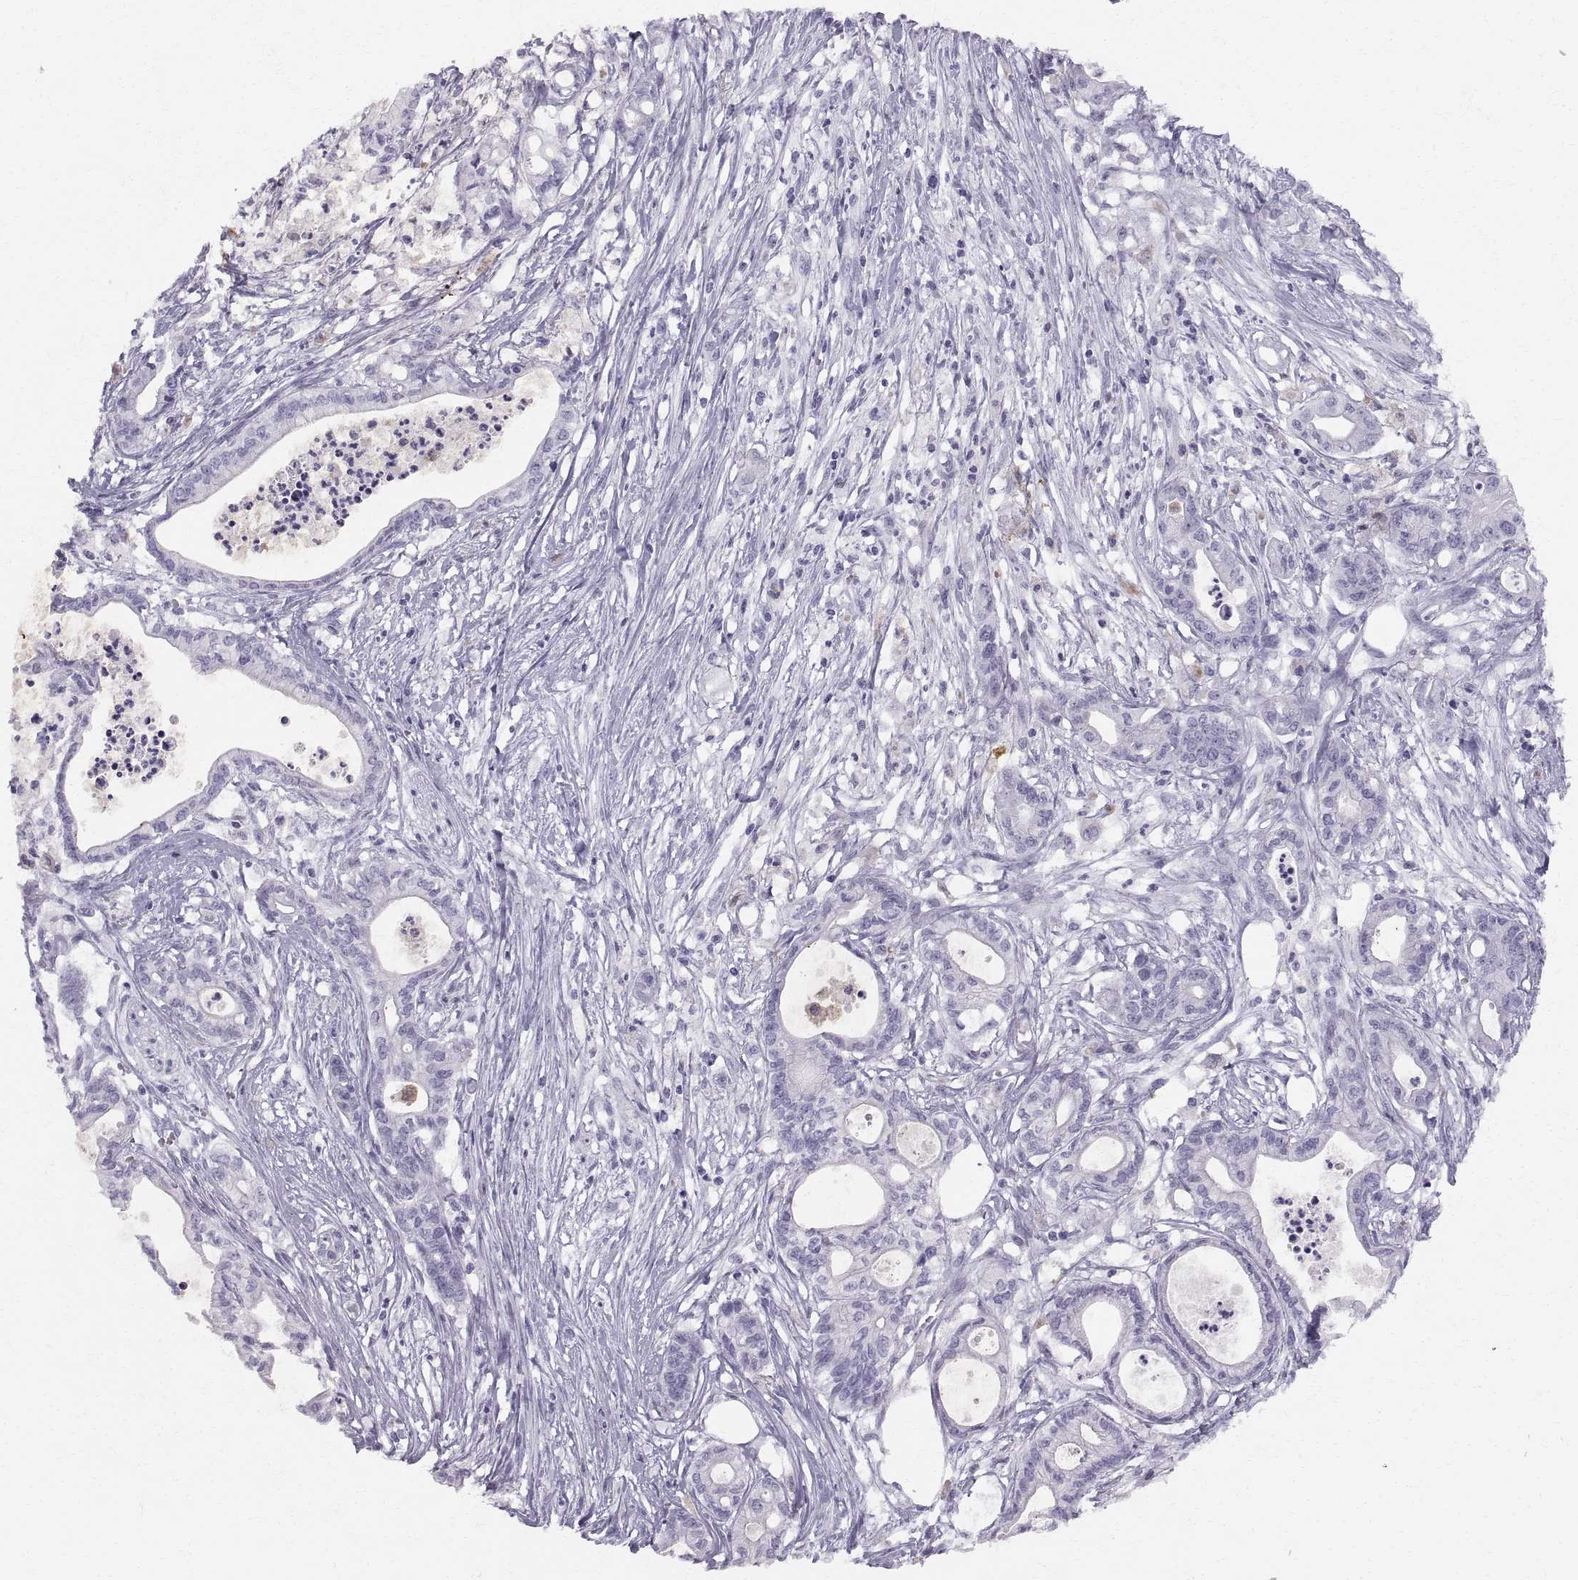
{"staining": {"intensity": "negative", "quantity": "none", "location": "none"}, "tissue": "pancreatic cancer", "cell_type": "Tumor cells", "image_type": "cancer", "snomed": [{"axis": "morphology", "description": "Adenocarcinoma, NOS"}, {"axis": "topography", "description": "Pancreas"}], "caption": "This is an IHC image of human adenocarcinoma (pancreatic). There is no positivity in tumor cells.", "gene": "SLC22A6", "patient": {"sex": "male", "age": 71}}